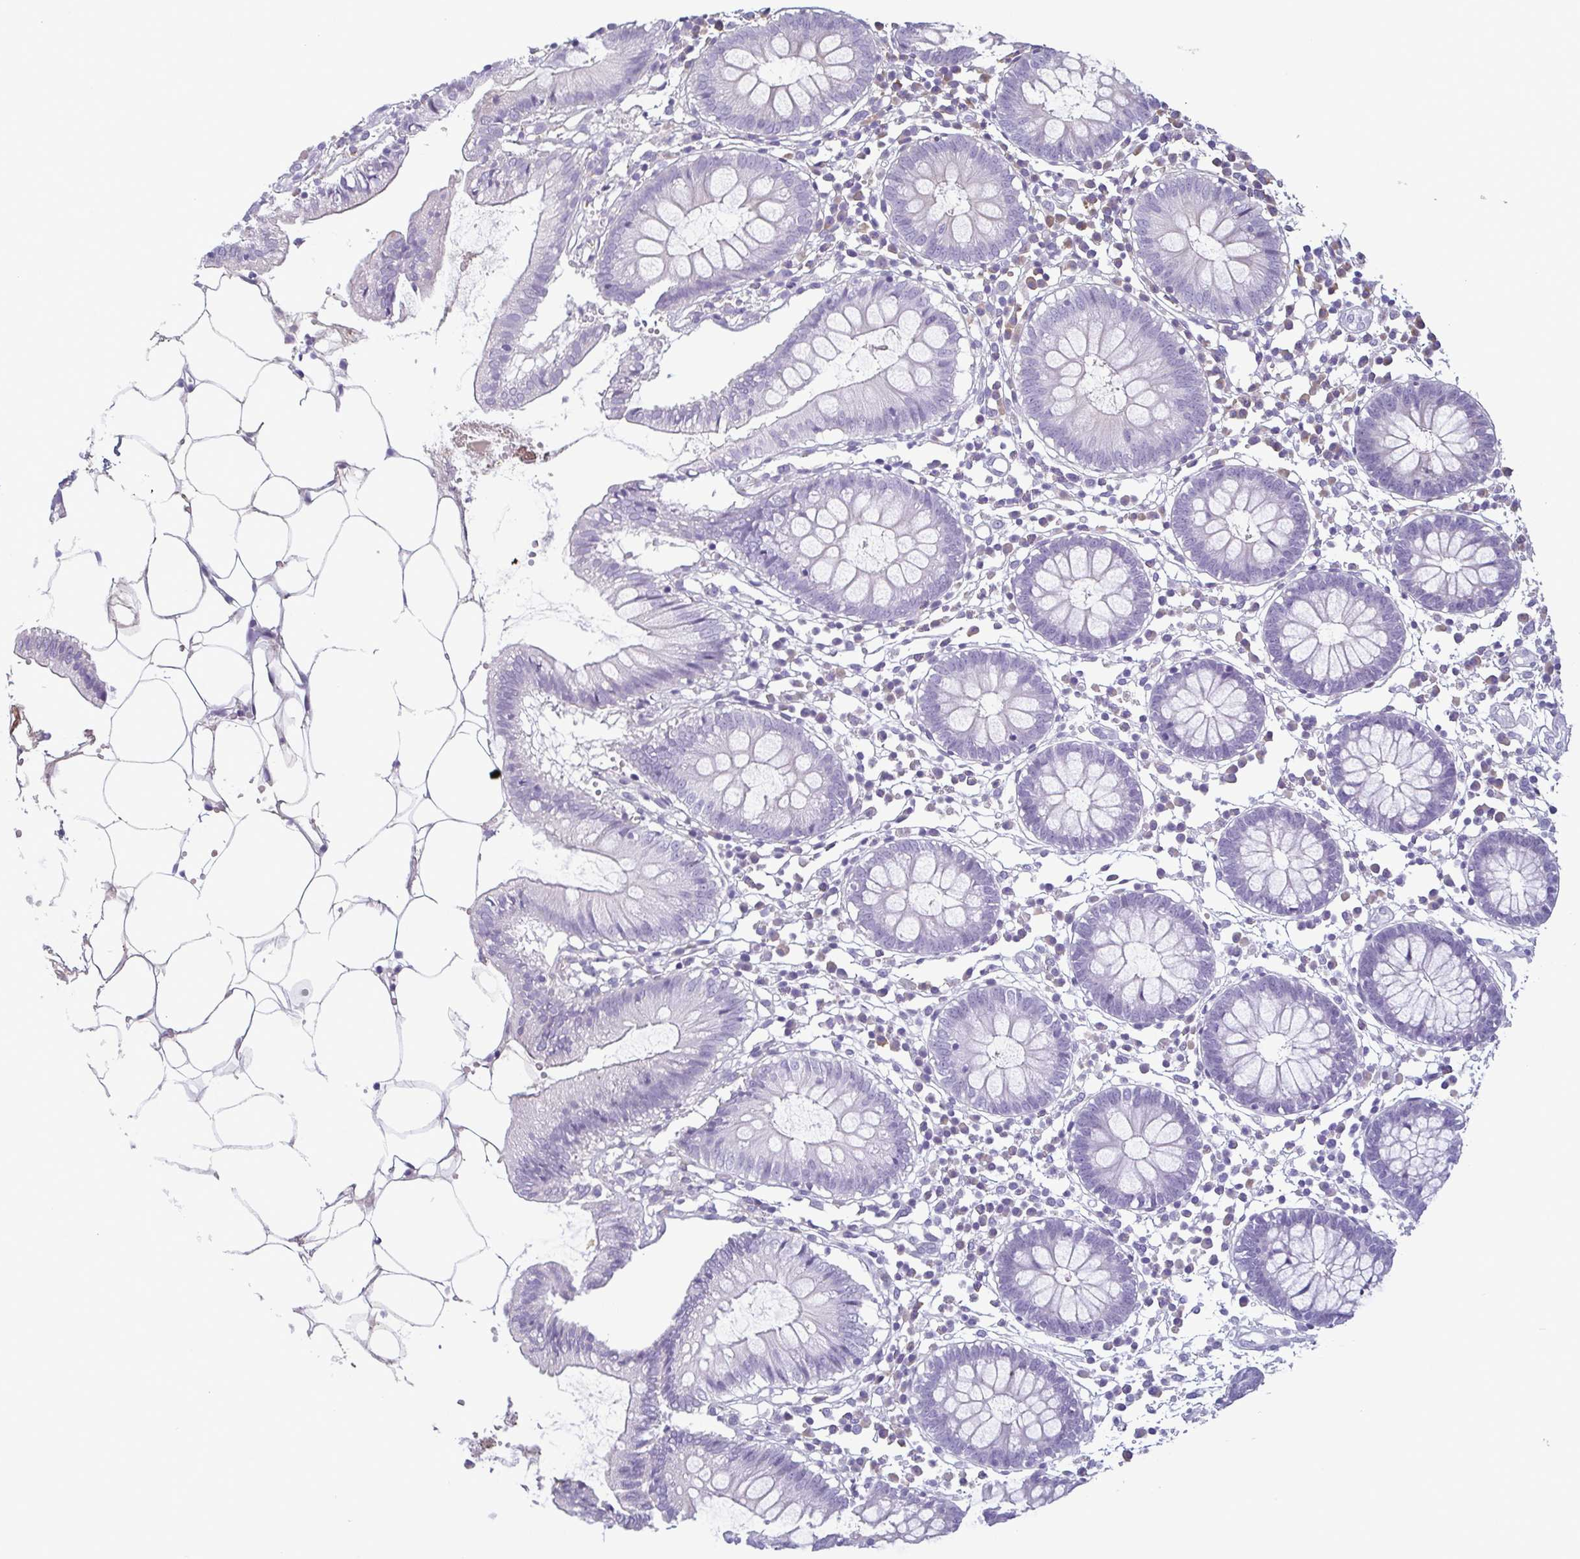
{"staining": {"intensity": "negative", "quantity": "none", "location": "none"}, "tissue": "colon", "cell_type": "Endothelial cells", "image_type": "normal", "snomed": [{"axis": "morphology", "description": "Normal tissue, NOS"}, {"axis": "morphology", "description": "Adenocarcinoma, NOS"}, {"axis": "topography", "description": "Colon"}], "caption": "The immunohistochemistry micrograph has no significant staining in endothelial cells of colon. Nuclei are stained in blue.", "gene": "ECM1", "patient": {"sex": "male", "age": 83}}